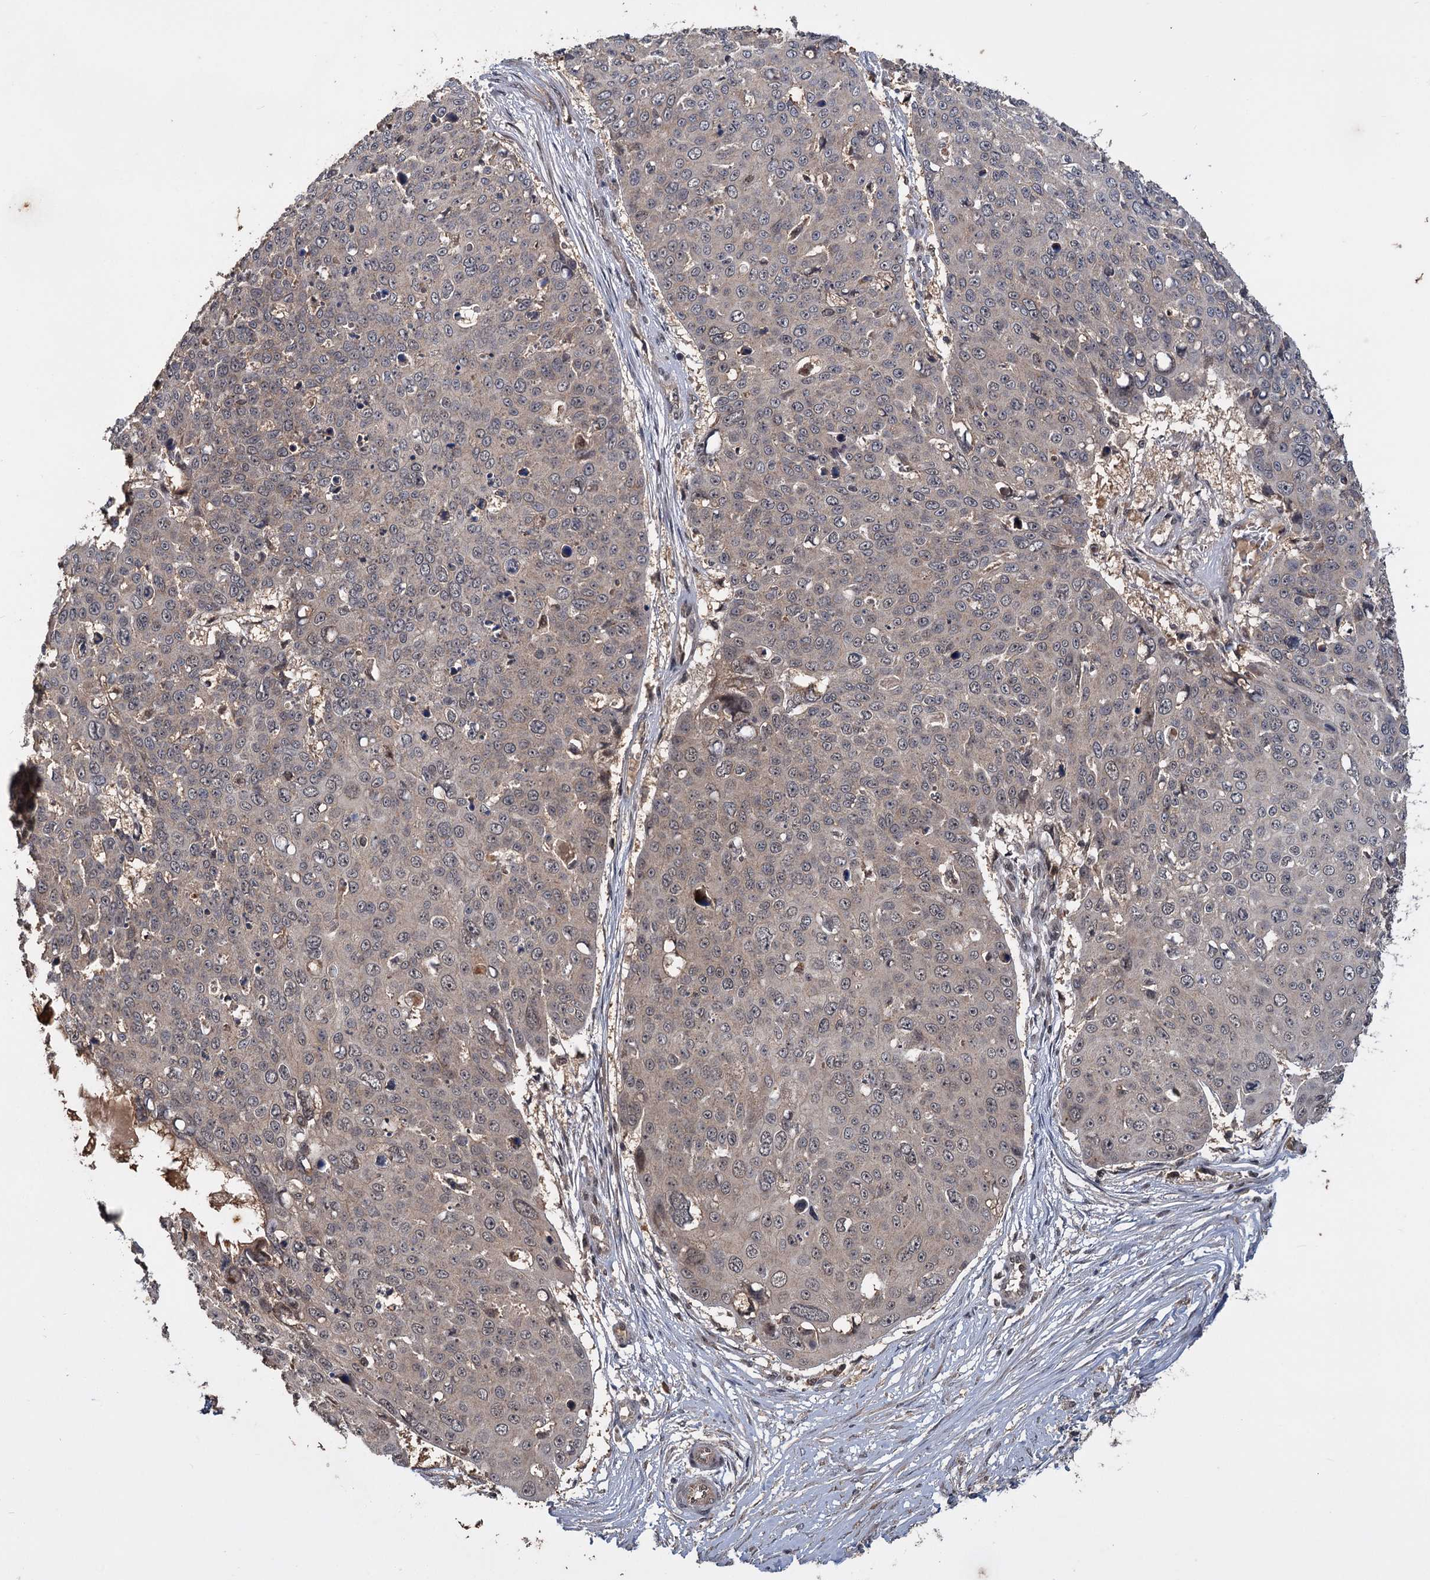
{"staining": {"intensity": "weak", "quantity": "<25%", "location": "cytoplasmic/membranous,nuclear"}, "tissue": "skin cancer", "cell_type": "Tumor cells", "image_type": "cancer", "snomed": [{"axis": "morphology", "description": "Squamous cell carcinoma, NOS"}, {"axis": "topography", "description": "Skin"}], "caption": "Tumor cells show no significant protein staining in skin cancer. Nuclei are stained in blue.", "gene": "KANSL2", "patient": {"sex": "male", "age": 71}}